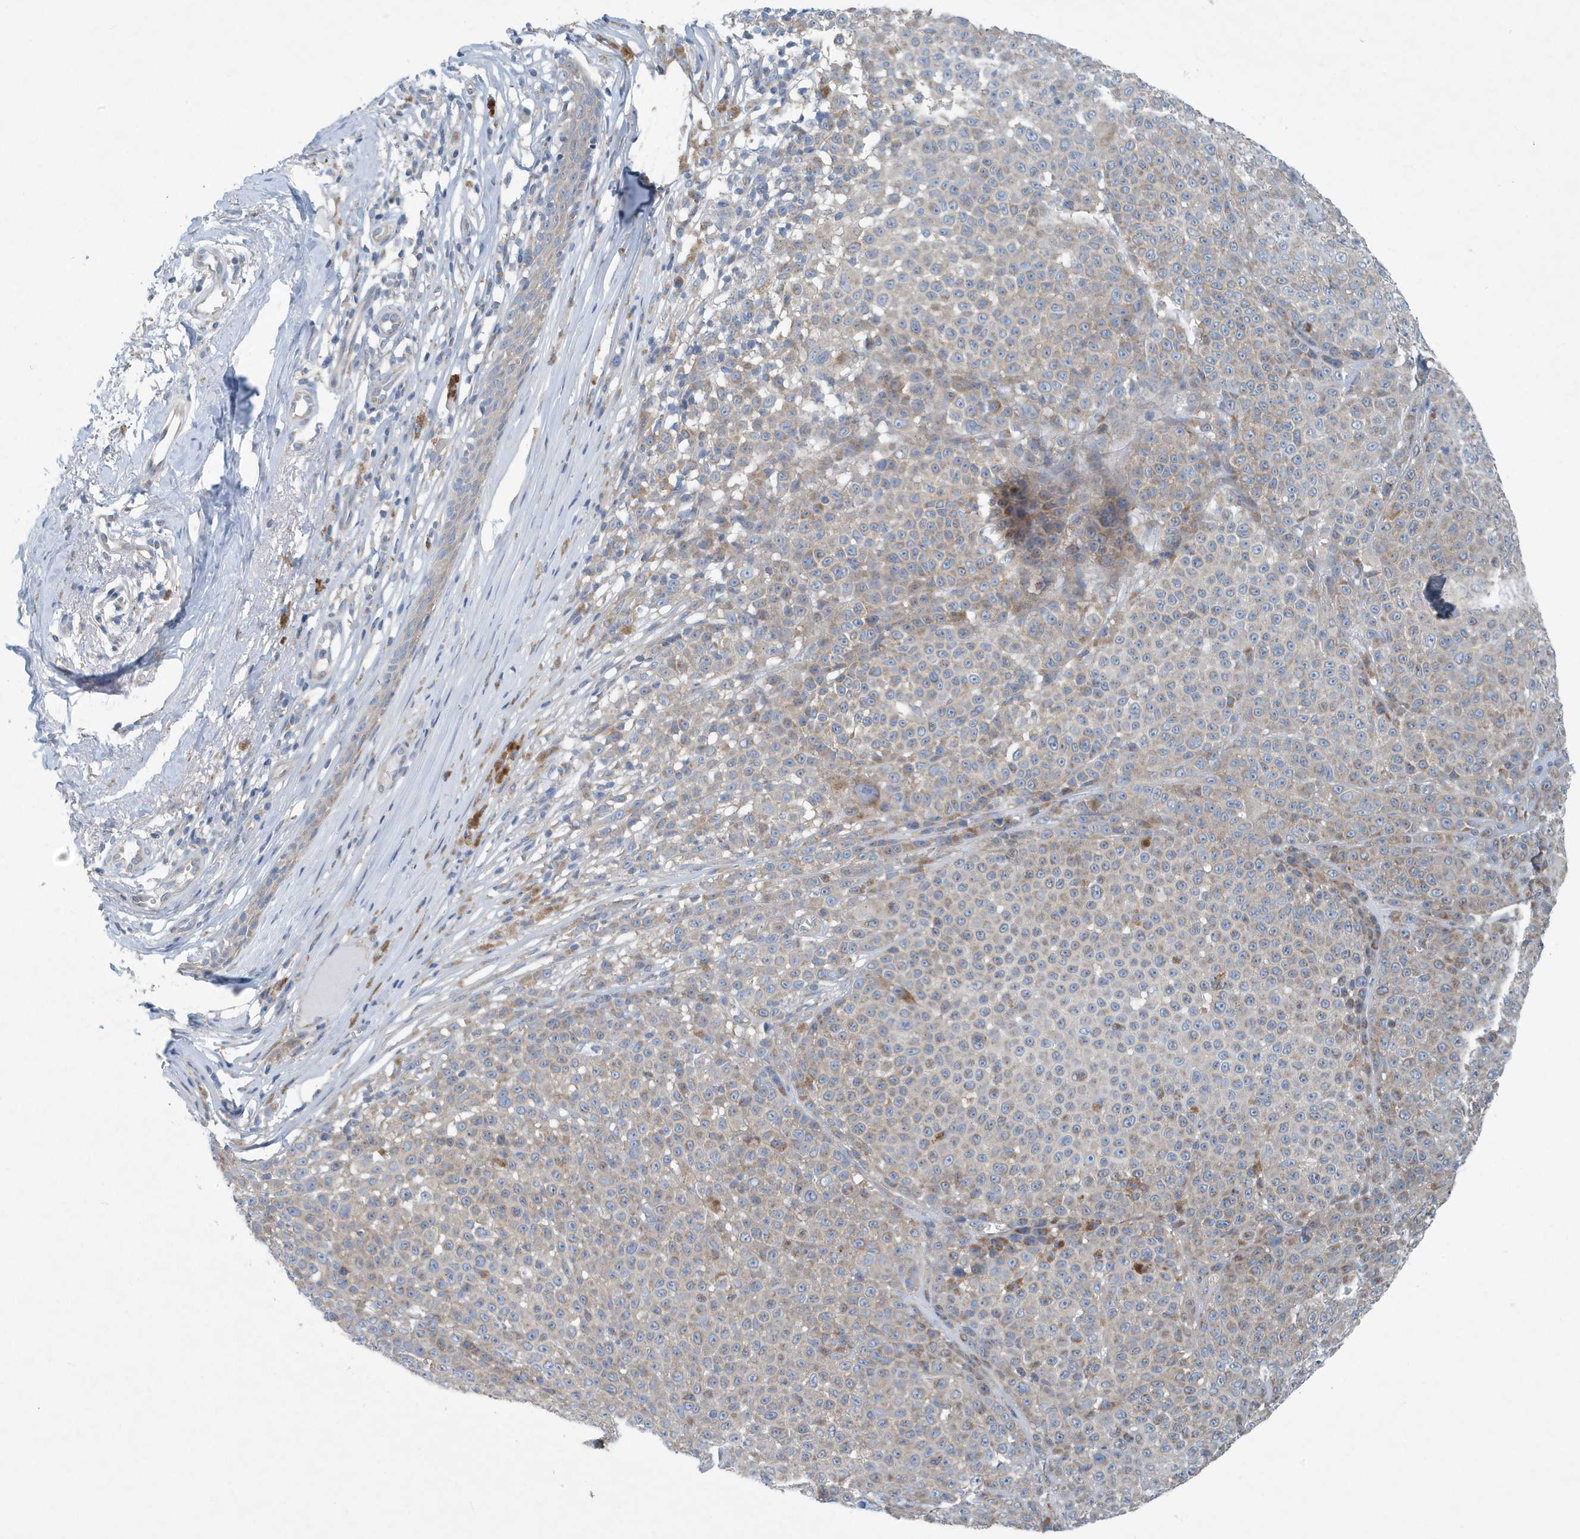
{"staining": {"intensity": "weak", "quantity": "<25%", "location": "cytoplasmic/membranous"}, "tissue": "melanoma", "cell_type": "Tumor cells", "image_type": "cancer", "snomed": [{"axis": "morphology", "description": "Malignant melanoma, NOS"}, {"axis": "topography", "description": "Skin"}], "caption": "DAB immunohistochemical staining of malignant melanoma reveals no significant expression in tumor cells. The staining was performed using DAB (3,3'-diaminobenzidine) to visualize the protein expression in brown, while the nuclei were stained in blue with hematoxylin (Magnification: 20x).", "gene": "PPM1M", "patient": {"sex": "female", "age": 94}}